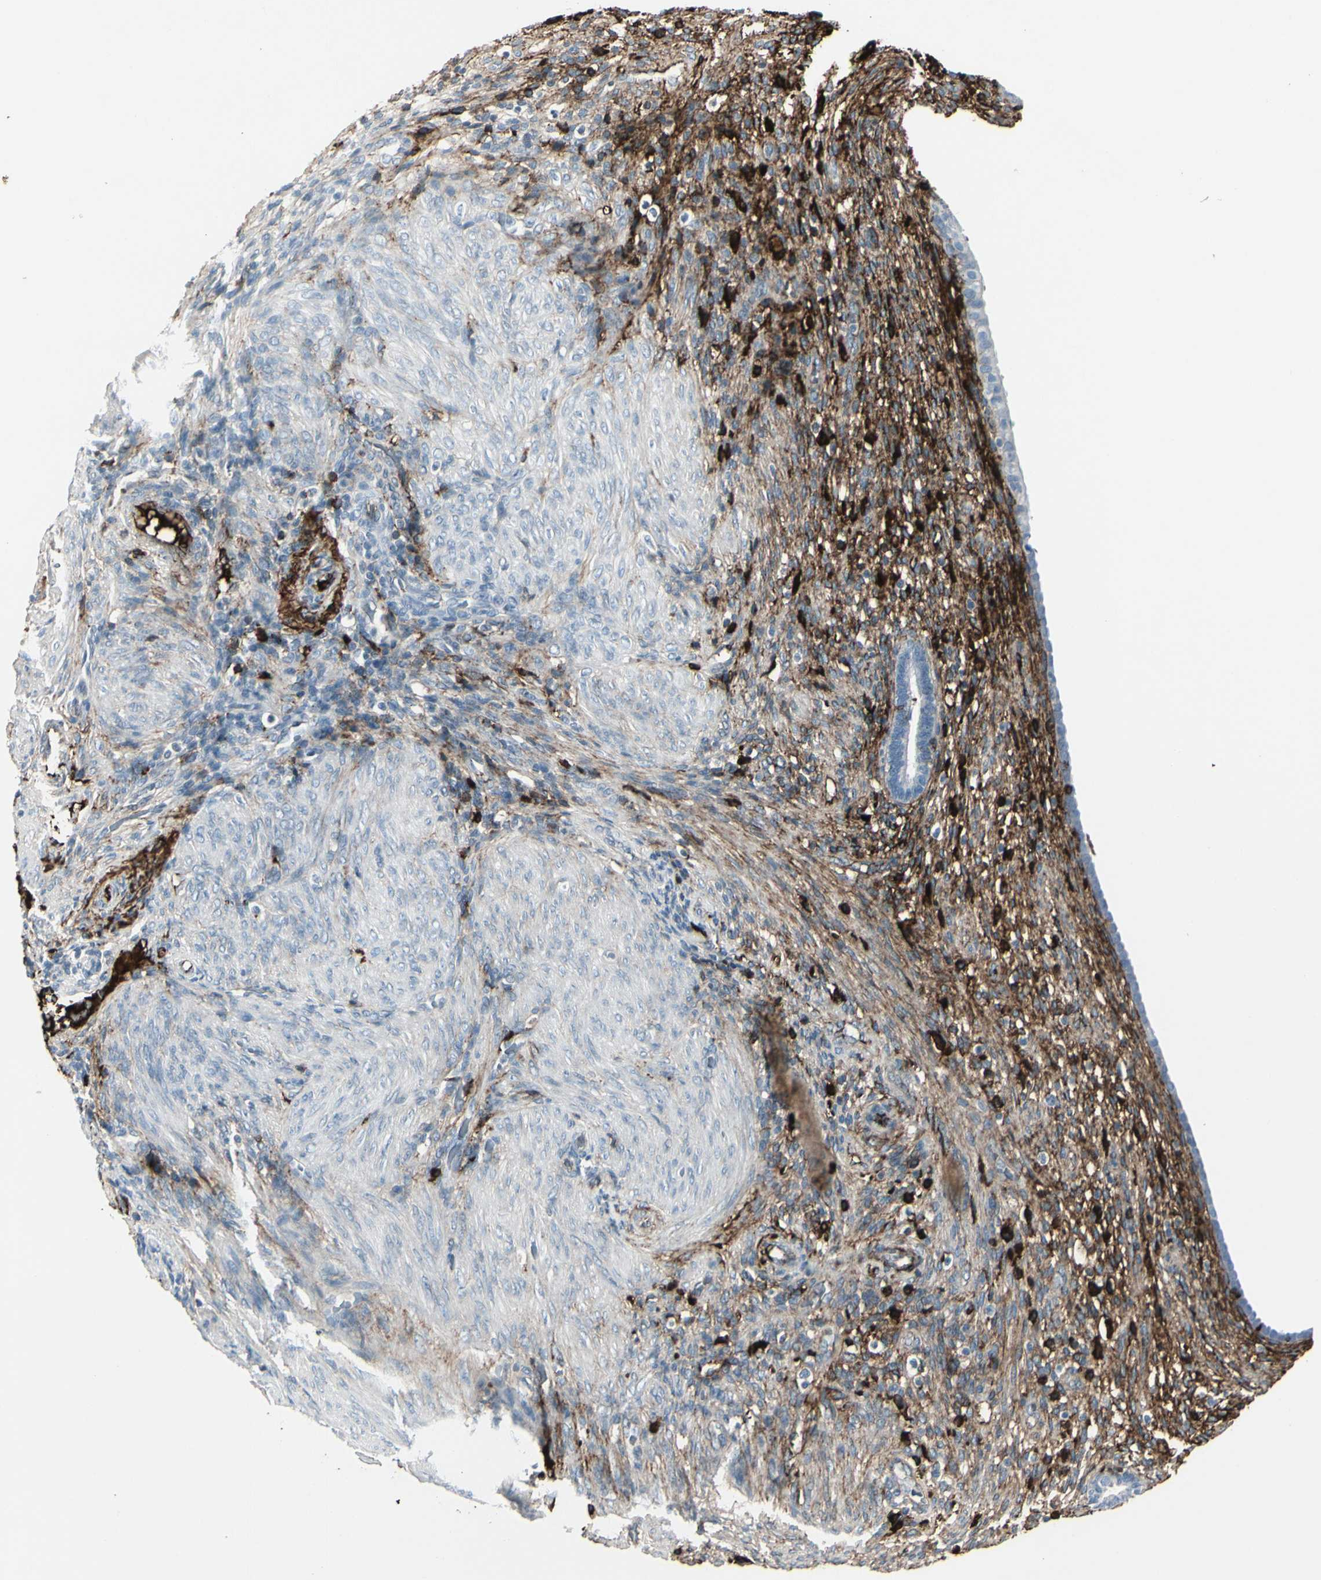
{"staining": {"intensity": "moderate", "quantity": "25%-75%", "location": "cytoplasmic/membranous"}, "tissue": "endometrium", "cell_type": "Cells in endometrial stroma", "image_type": "normal", "snomed": [{"axis": "morphology", "description": "Normal tissue, NOS"}, {"axis": "topography", "description": "Endometrium"}], "caption": "Endometrium stained with IHC exhibits moderate cytoplasmic/membranous staining in approximately 25%-75% of cells in endometrial stroma. (brown staining indicates protein expression, while blue staining denotes nuclei).", "gene": "IGHG1", "patient": {"sex": "female", "age": 72}}